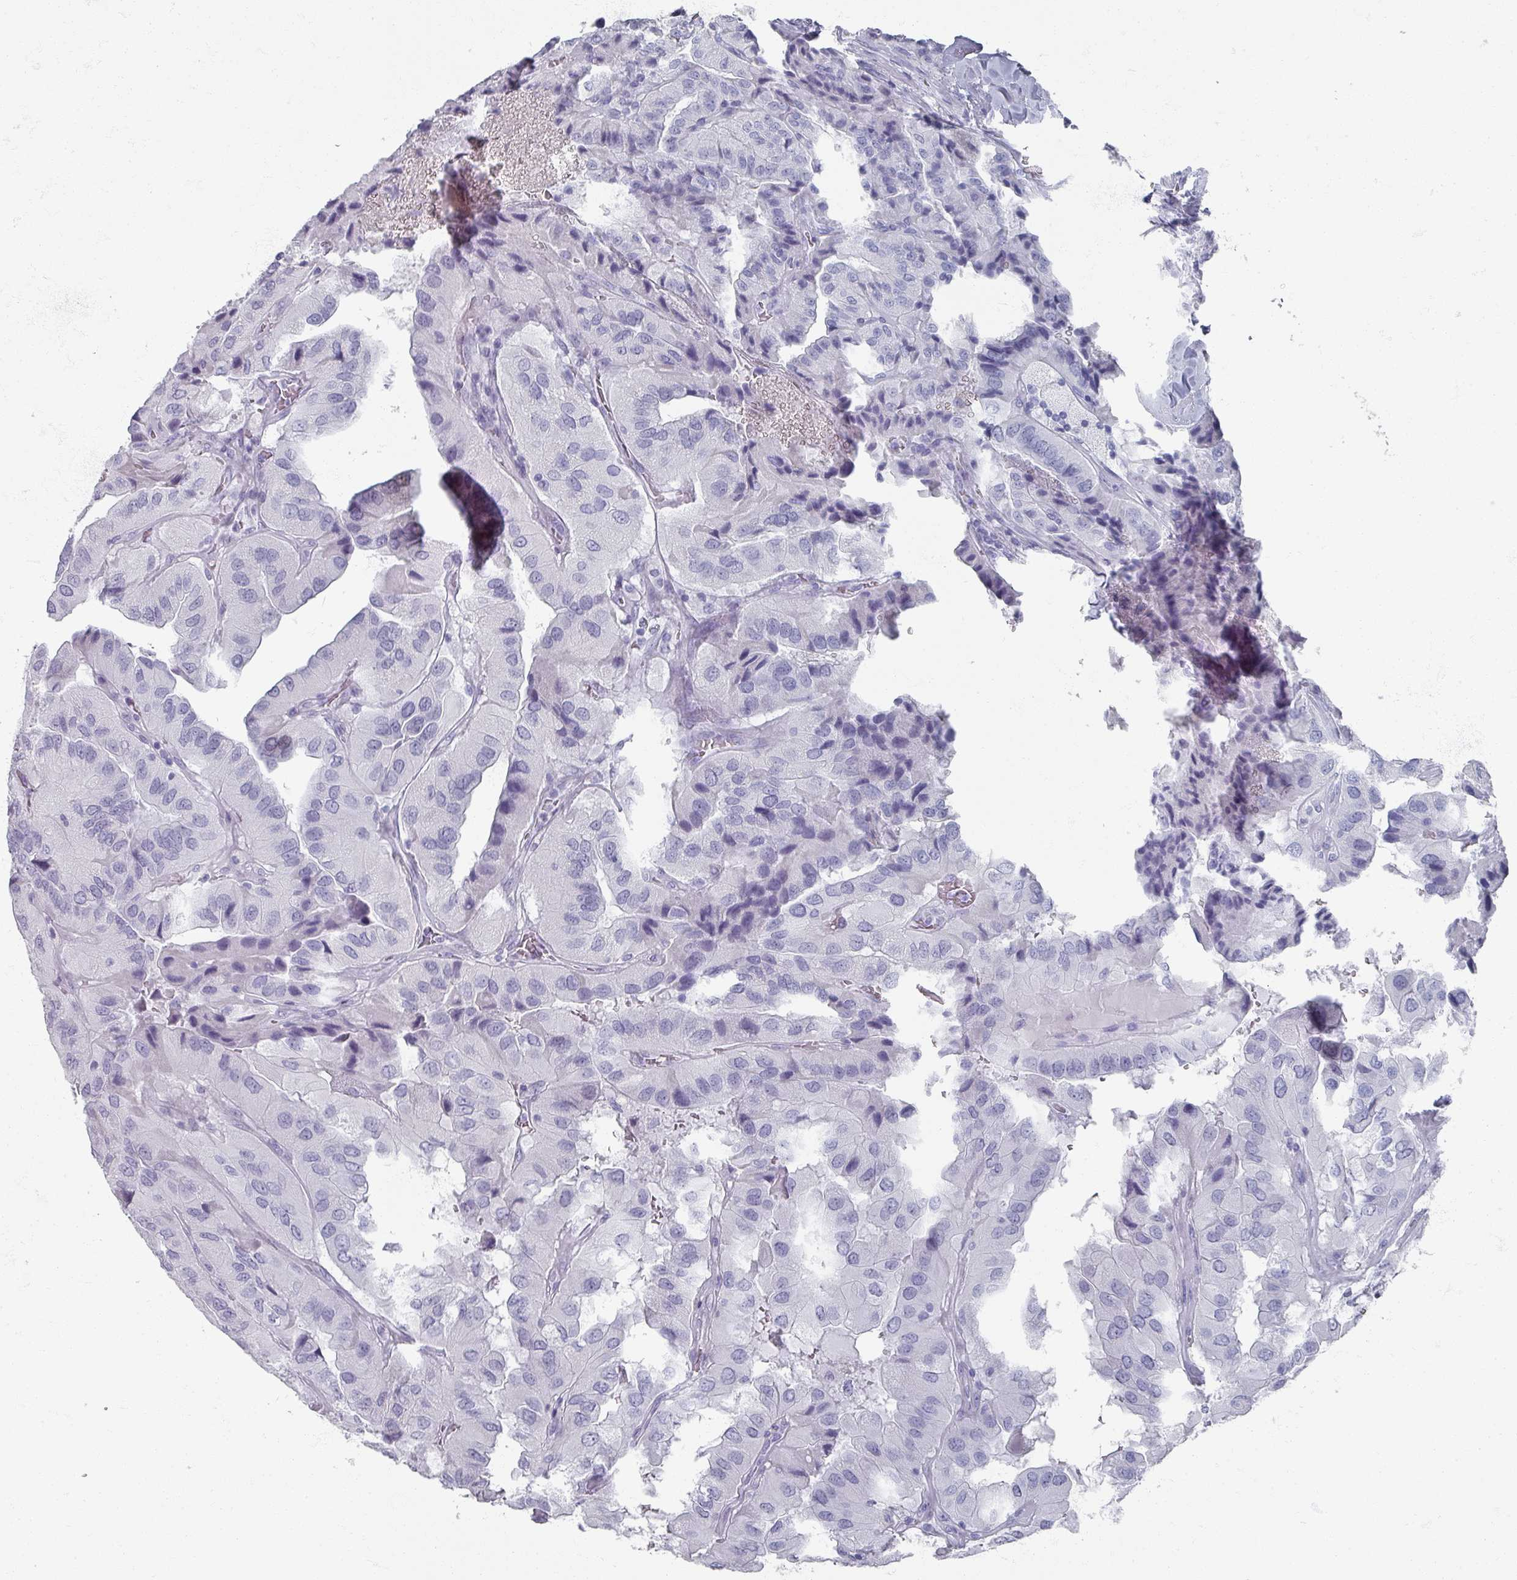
{"staining": {"intensity": "negative", "quantity": "none", "location": "none"}, "tissue": "thyroid cancer", "cell_type": "Tumor cells", "image_type": "cancer", "snomed": [{"axis": "morphology", "description": "Normal tissue, NOS"}, {"axis": "morphology", "description": "Papillary adenocarcinoma, NOS"}, {"axis": "topography", "description": "Thyroid gland"}], "caption": "A histopathology image of papillary adenocarcinoma (thyroid) stained for a protein demonstrates no brown staining in tumor cells.", "gene": "OMG", "patient": {"sex": "female", "age": 59}}